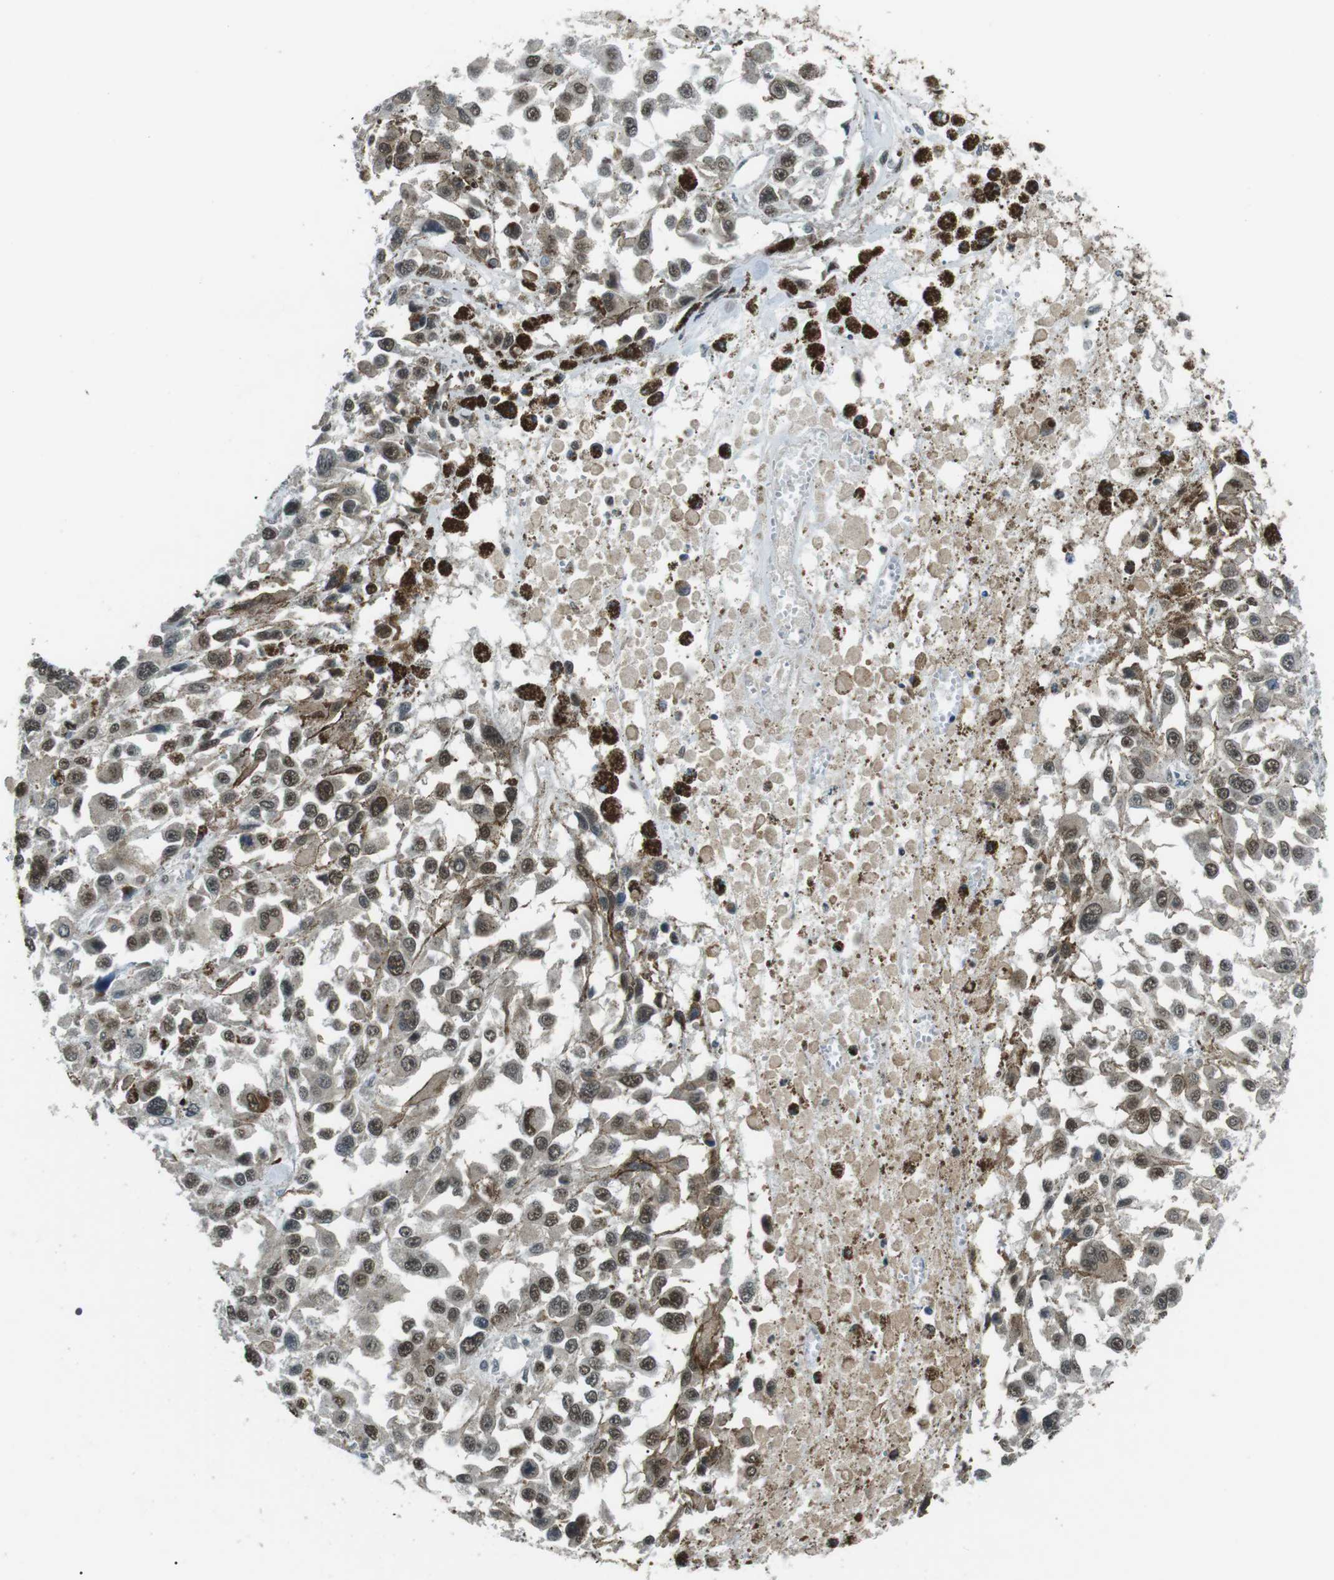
{"staining": {"intensity": "moderate", "quantity": ">75%", "location": "nuclear"}, "tissue": "melanoma", "cell_type": "Tumor cells", "image_type": "cancer", "snomed": [{"axis": "morphology", "description": "Malignant melanoma, Metastatic site"}, {"axis": "topography", "description": "Lymph node"}], "caption": "A medium amount of moderate nuclear staining is appreciated in approximately >75% of tumor cells in melanoma tissue.", "gene": "ORAI3", "patient": {"sex": "male", "age": 59}}